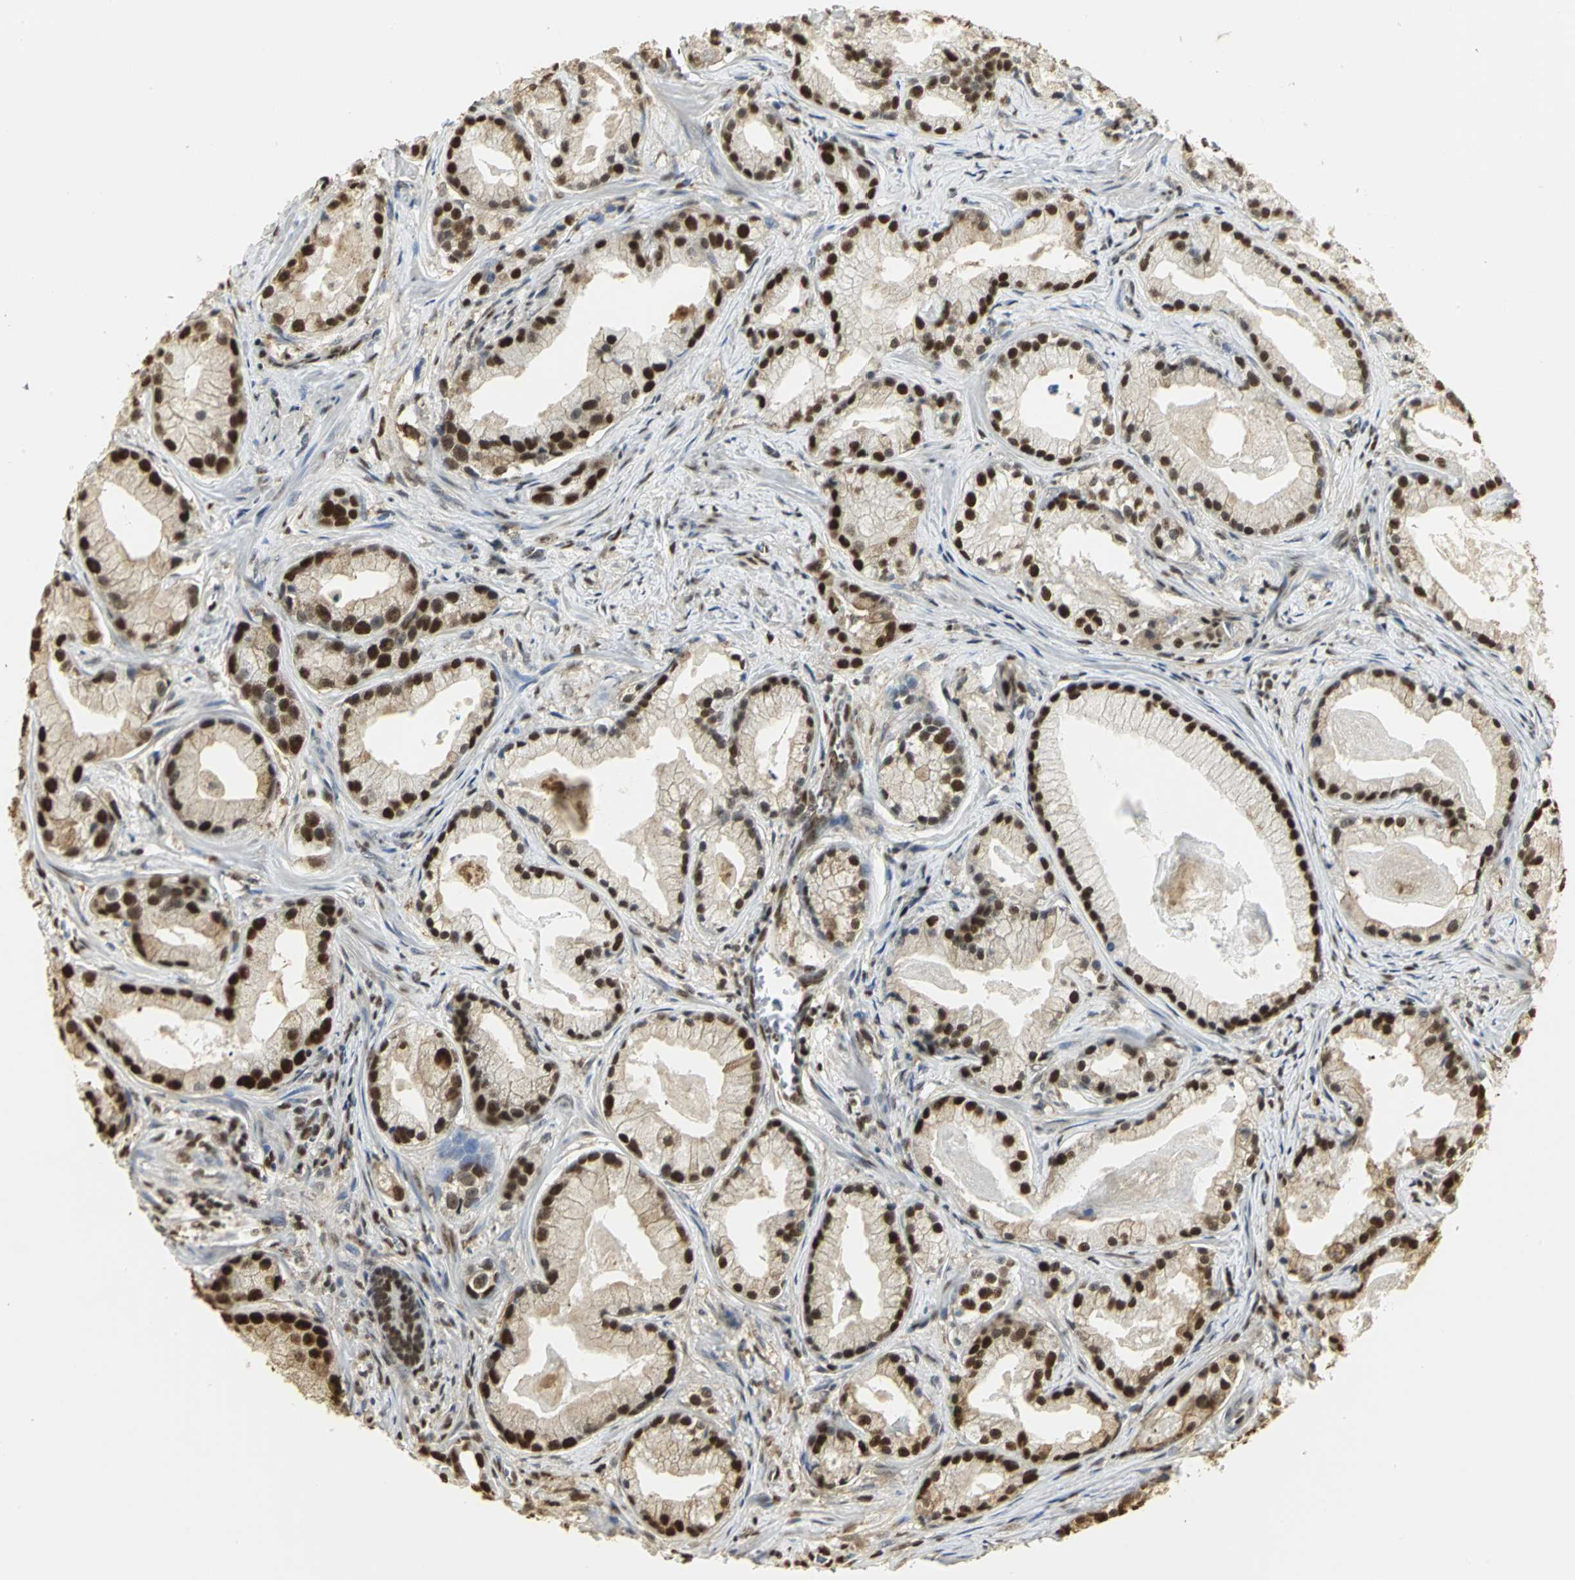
{"staining": {"intensity": "strong", "quantity": ">75%", "location": "cytoplasmic/membranous,nuclear"}, "tissue": "prostate cancer", "cell_type": "Tumor cells", "image_type": "cancer", "snomed": [{"axis": "morphology", "description": "Adenocarcinoma, Low grade"}, {"axis": "topography", "description": "Prostate"}], "caption": "Brown immunohistochemical staining in human prostate cancer (adenocarcinoma (low-grade)) exhibits strong cytoplasmic/membranous and nuclear staining in approximately >75% of tumor cells.", "gene": "SET", "patient": {"sex": "male", "age": 59}}